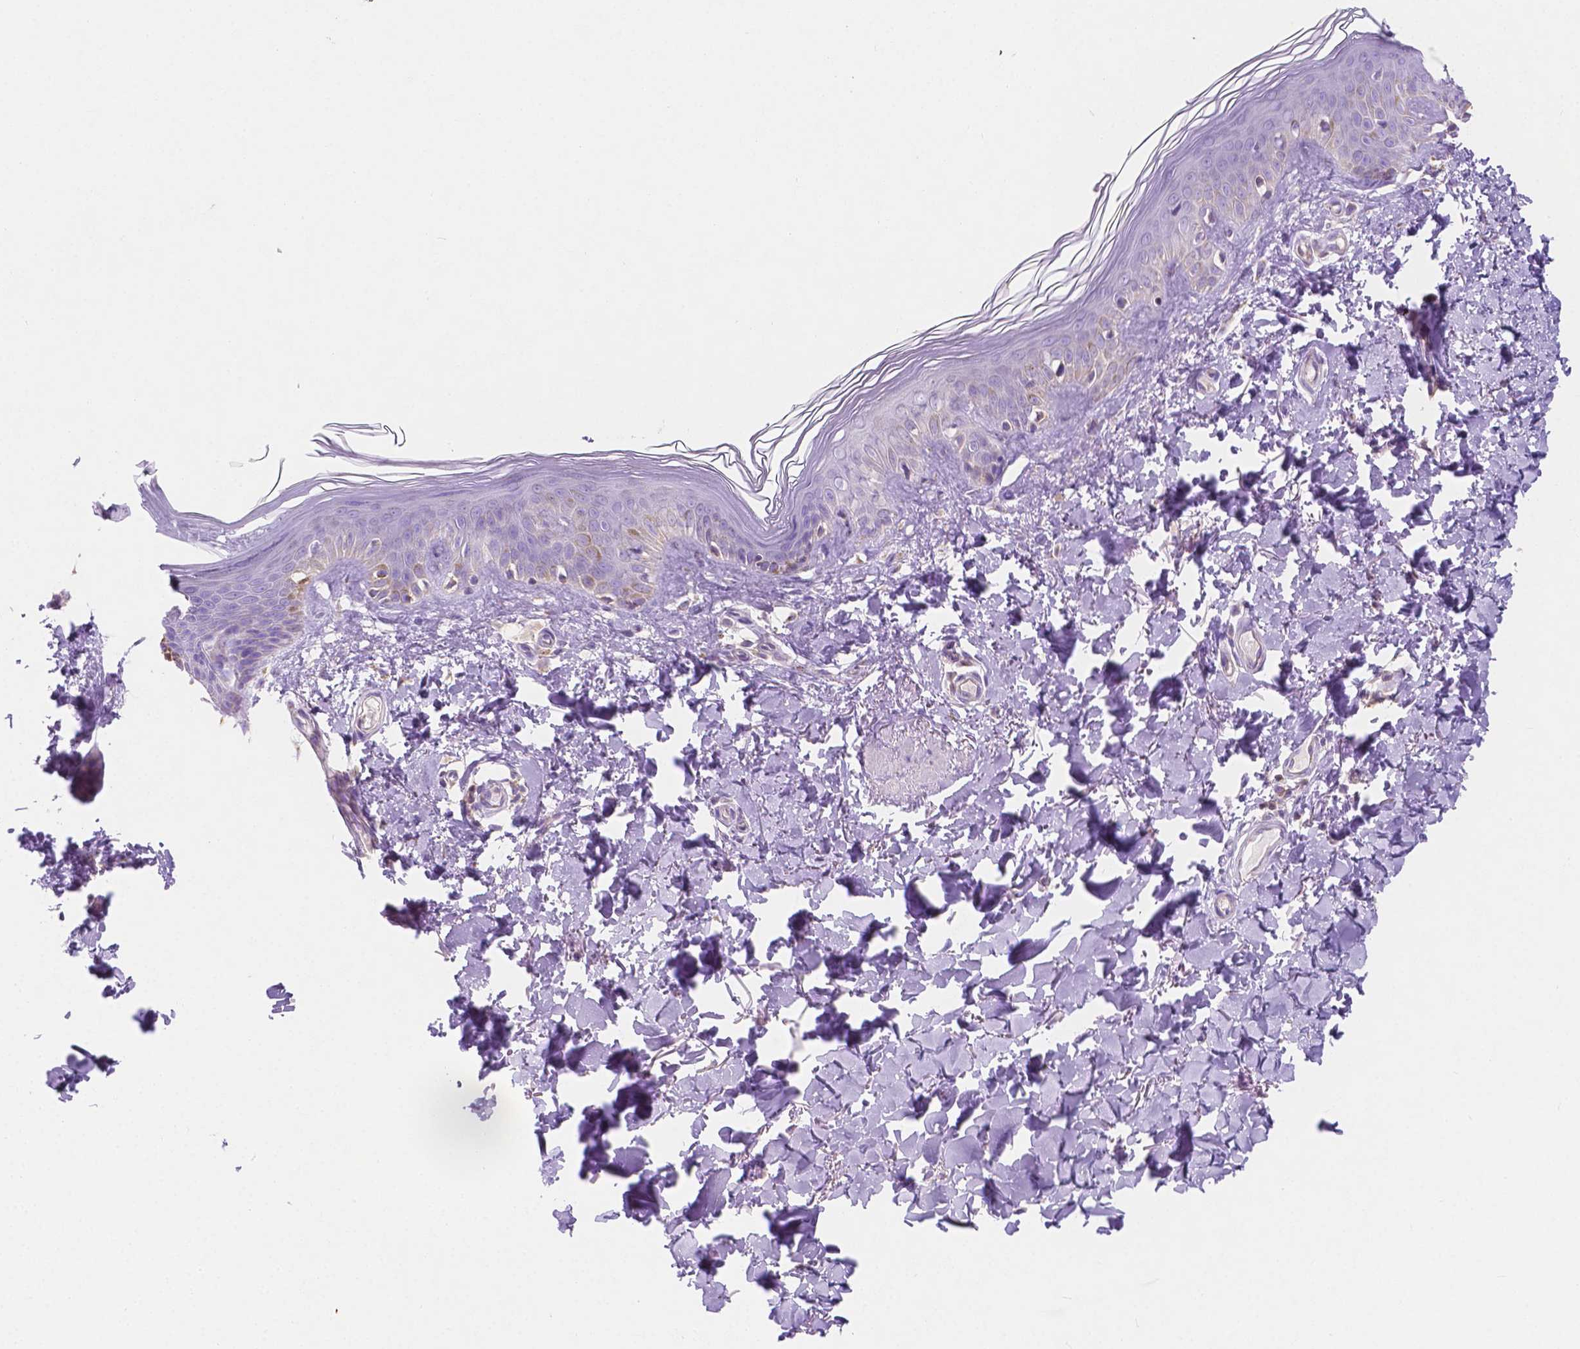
{"staining": {"intensity": "negative", "quantity": "none", "location": "none"}, "tissue": "skin", "cell_type": "Fibroblasts", "image_type": "normal", "snomed": [{"axis": "morphology", "description": "Normal tissue, NOS"}, {"axis": "topography", "description": "Skin"}, {"axis": "topography", "description": "Peripheral nerve tissue"}], "caption": "A high-resolution image shows immunohistochemistry (IHC) staining of unremarkable skin, which demonstrates no significant staining in fibroblasts. The staining was performed using DAB to visualize the protein expression in brown, while the nuclei were stained in blue with hematoxylin (Magnification: 20x).", "gene": "SGTB", "patient": {"sex": "female", "age": 45}}